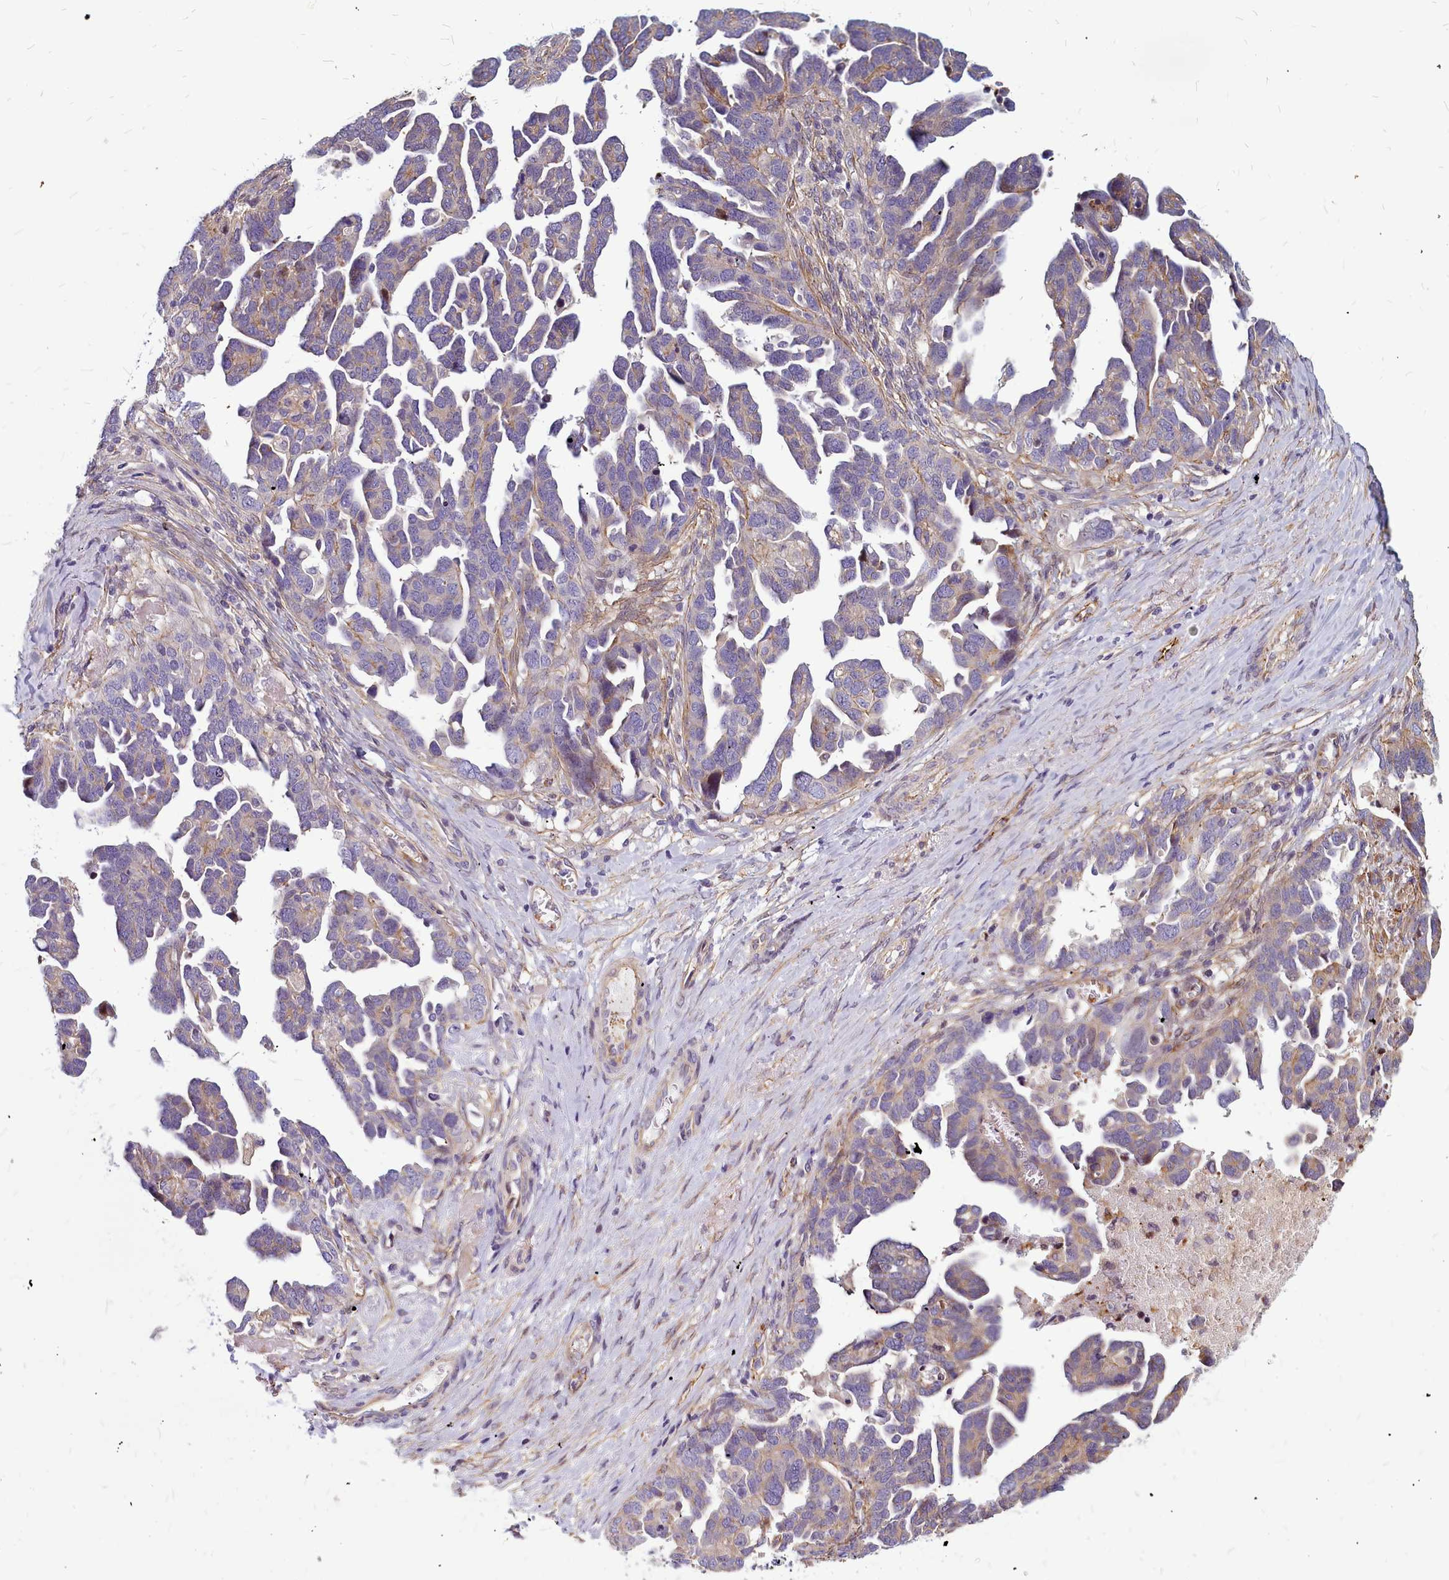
{"staining": {"intensity": "weak", "quantity": "<25%", "location": "cytoplasmic/membranous"}, "tissue": "ovarian cancer", "cell_type": "Tumor cells", "image_type": "cancer", "snomed": [{"axis": "morphology", "description": "Cystadenocarcinoma, serous, NOS"}, {"axis": "topography", "description": "Ovary"}], "caption": "Photomicrograph shows no significant protein positivity in tumor cells of ovarian serous cystadenocarcinoma.", "gene": "TTC5", "patient": {"sex": "female", "age": 54}}